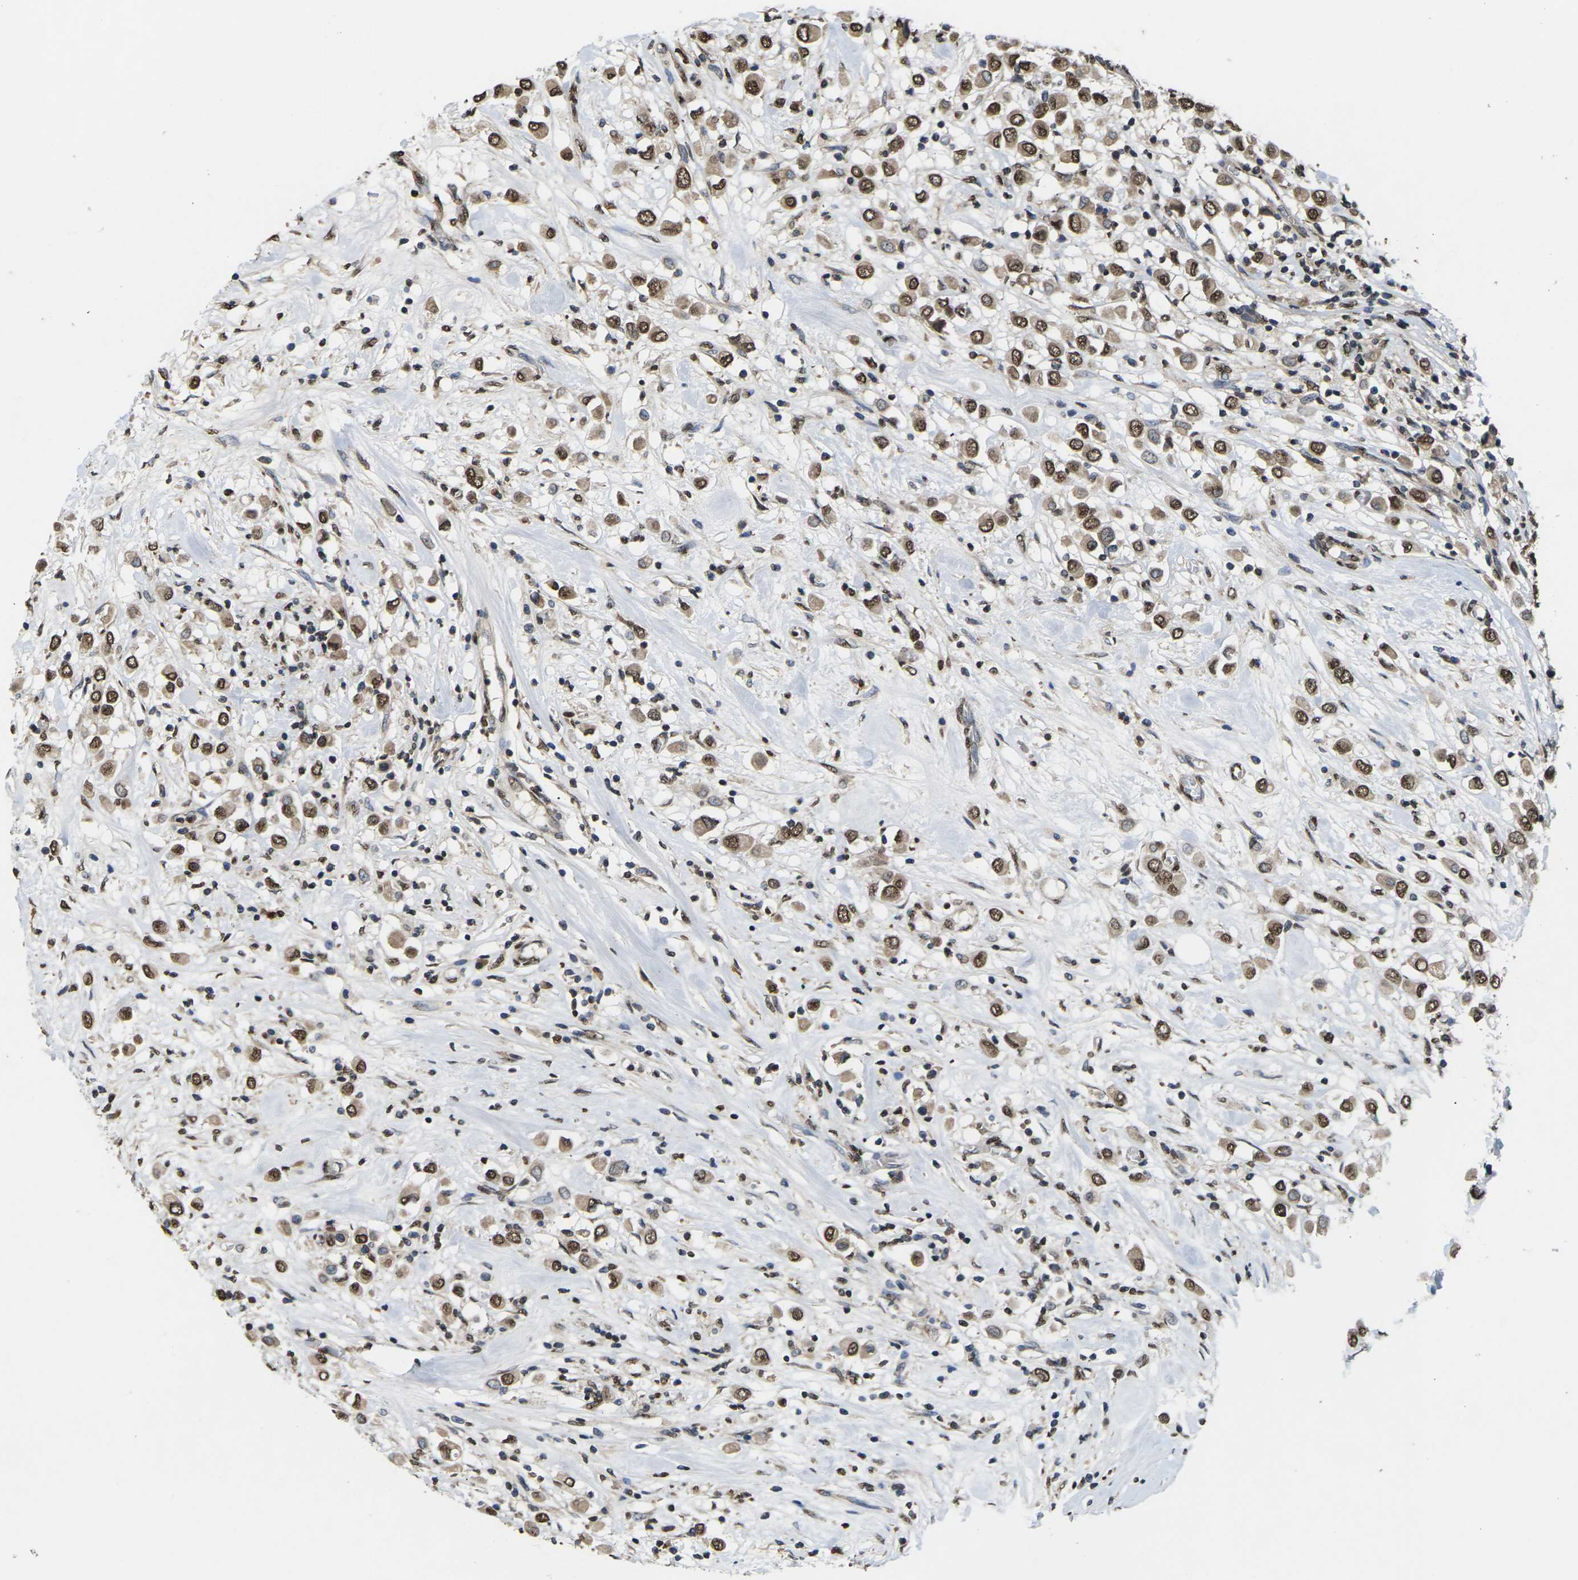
{"staining": {"intensity": "strong", "quantity": ">75%", "location": "nuclear"}, "tissue": "breast cancer", "cell_type": "Tumor cells", "image_type": "cancer", "snomed": [{"axis": "morphology", "description": "Duct carcinoma"}, {"axis": "topography", "description": "Breast"}], "caption": "DAB (3,3'-diaminobenzidine) immunohistochemical staining of breast cancer reveals strong nuclear protein expression in approximately >75% of tumor cells. (Brightfield microscopy of DAB IHC at high magnification).", "gene": "EMSY", "patient": {"sex": "female", "age": 61}}